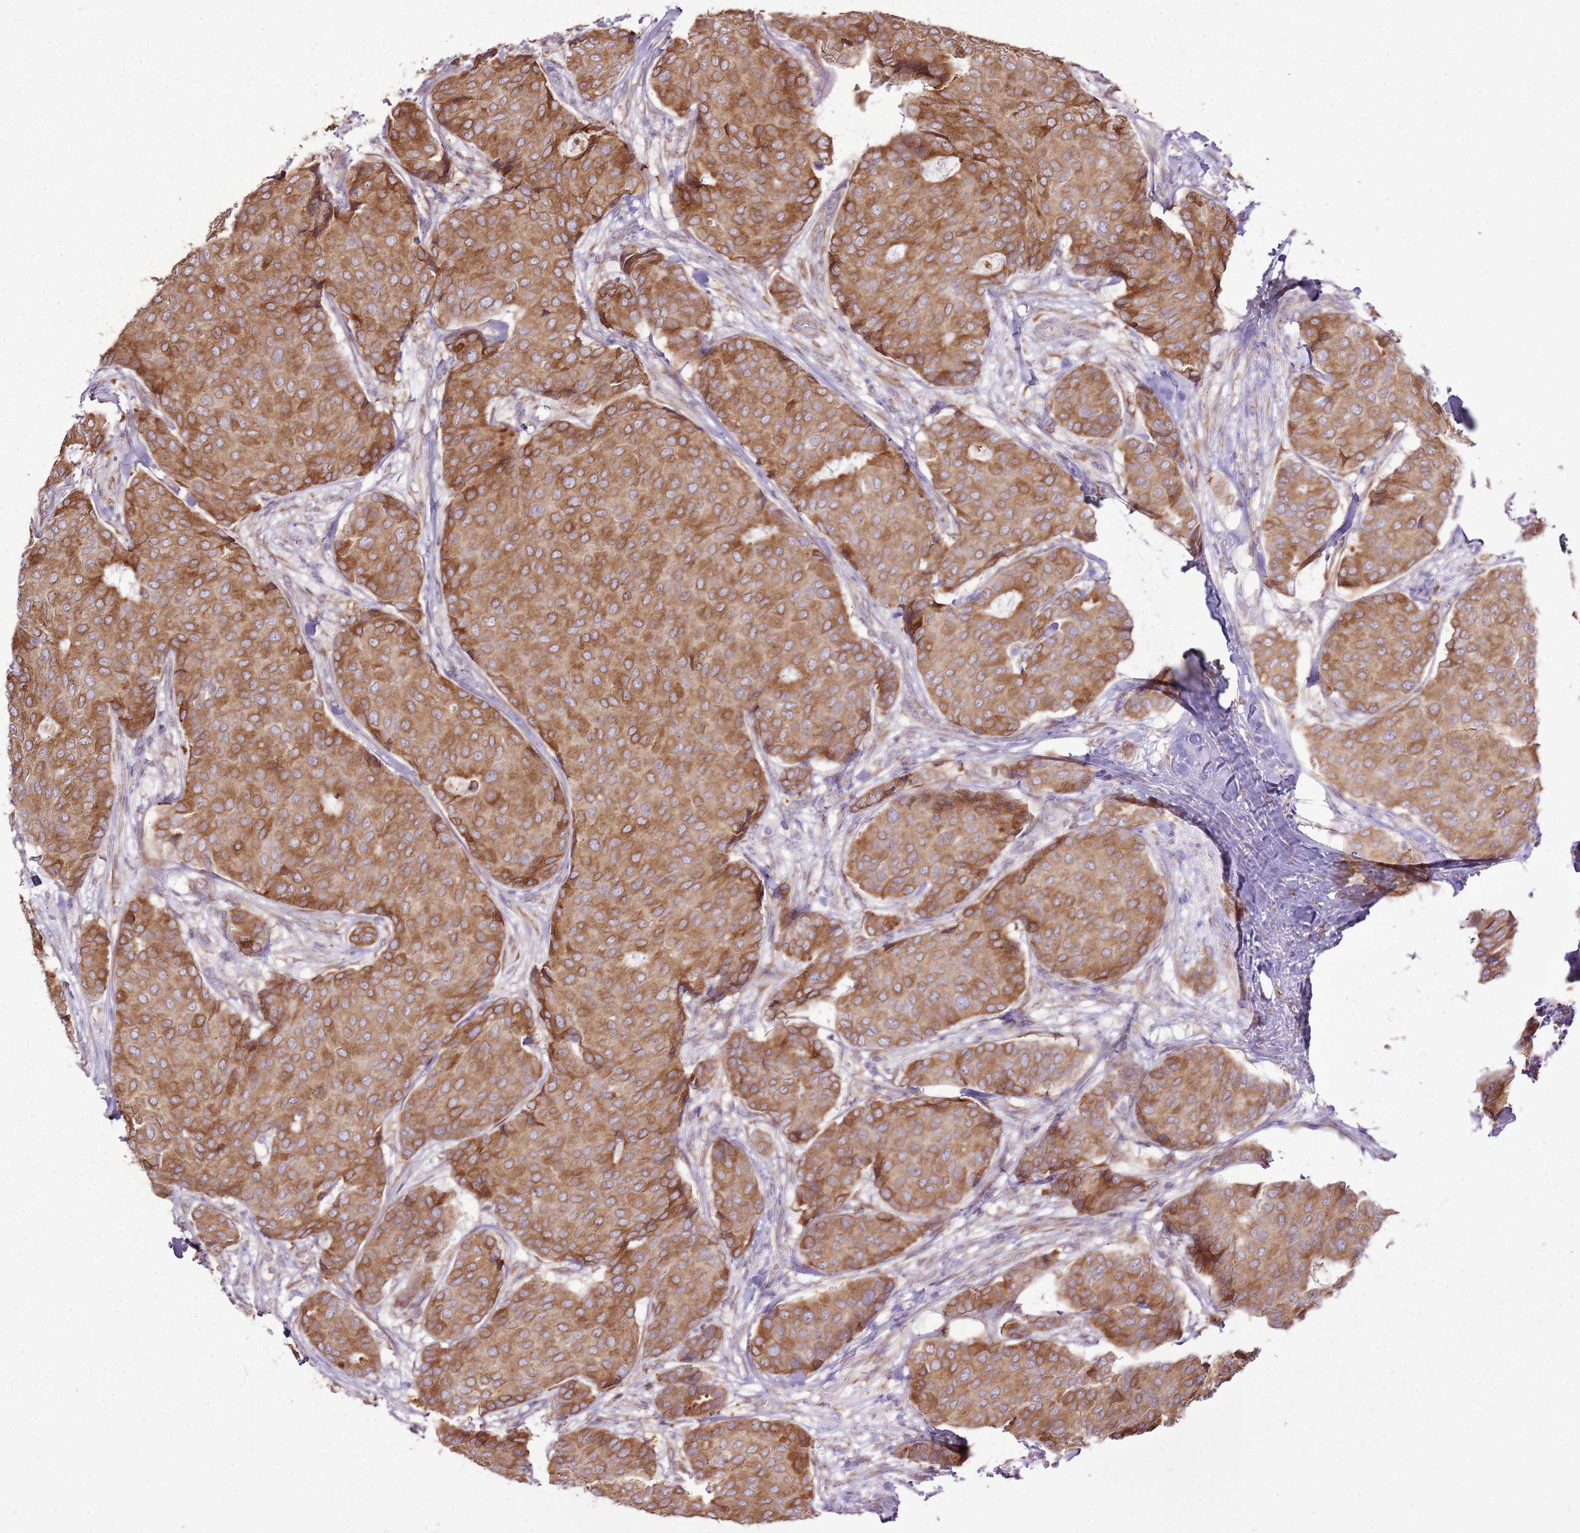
{"staining": {"intensity": "moderate", "quantity": ">75%", "location": "cytoplasmic/membranous"}, "tissue": "breast cancer", "cell_type": "Tumor cells", "image_type": "cancer", "snomed": [{"axis": "morphology", "description": "Duct carcinoma"}, {"axis": "topography", "description": "Breast"}], "caption": "Protein staining of breast cancer (infiltrating ductal carcinoma) tissue reveals moderate cytoplasmic/membranous expression in about >75% of tumor cells. The protein of interest is stained brown, and the nuclei are stained in blue (DAB IHC with brightfield microscopy, high magnification).", "gene": "TMED10", "patient": {"sex": "female", "age": 75}}